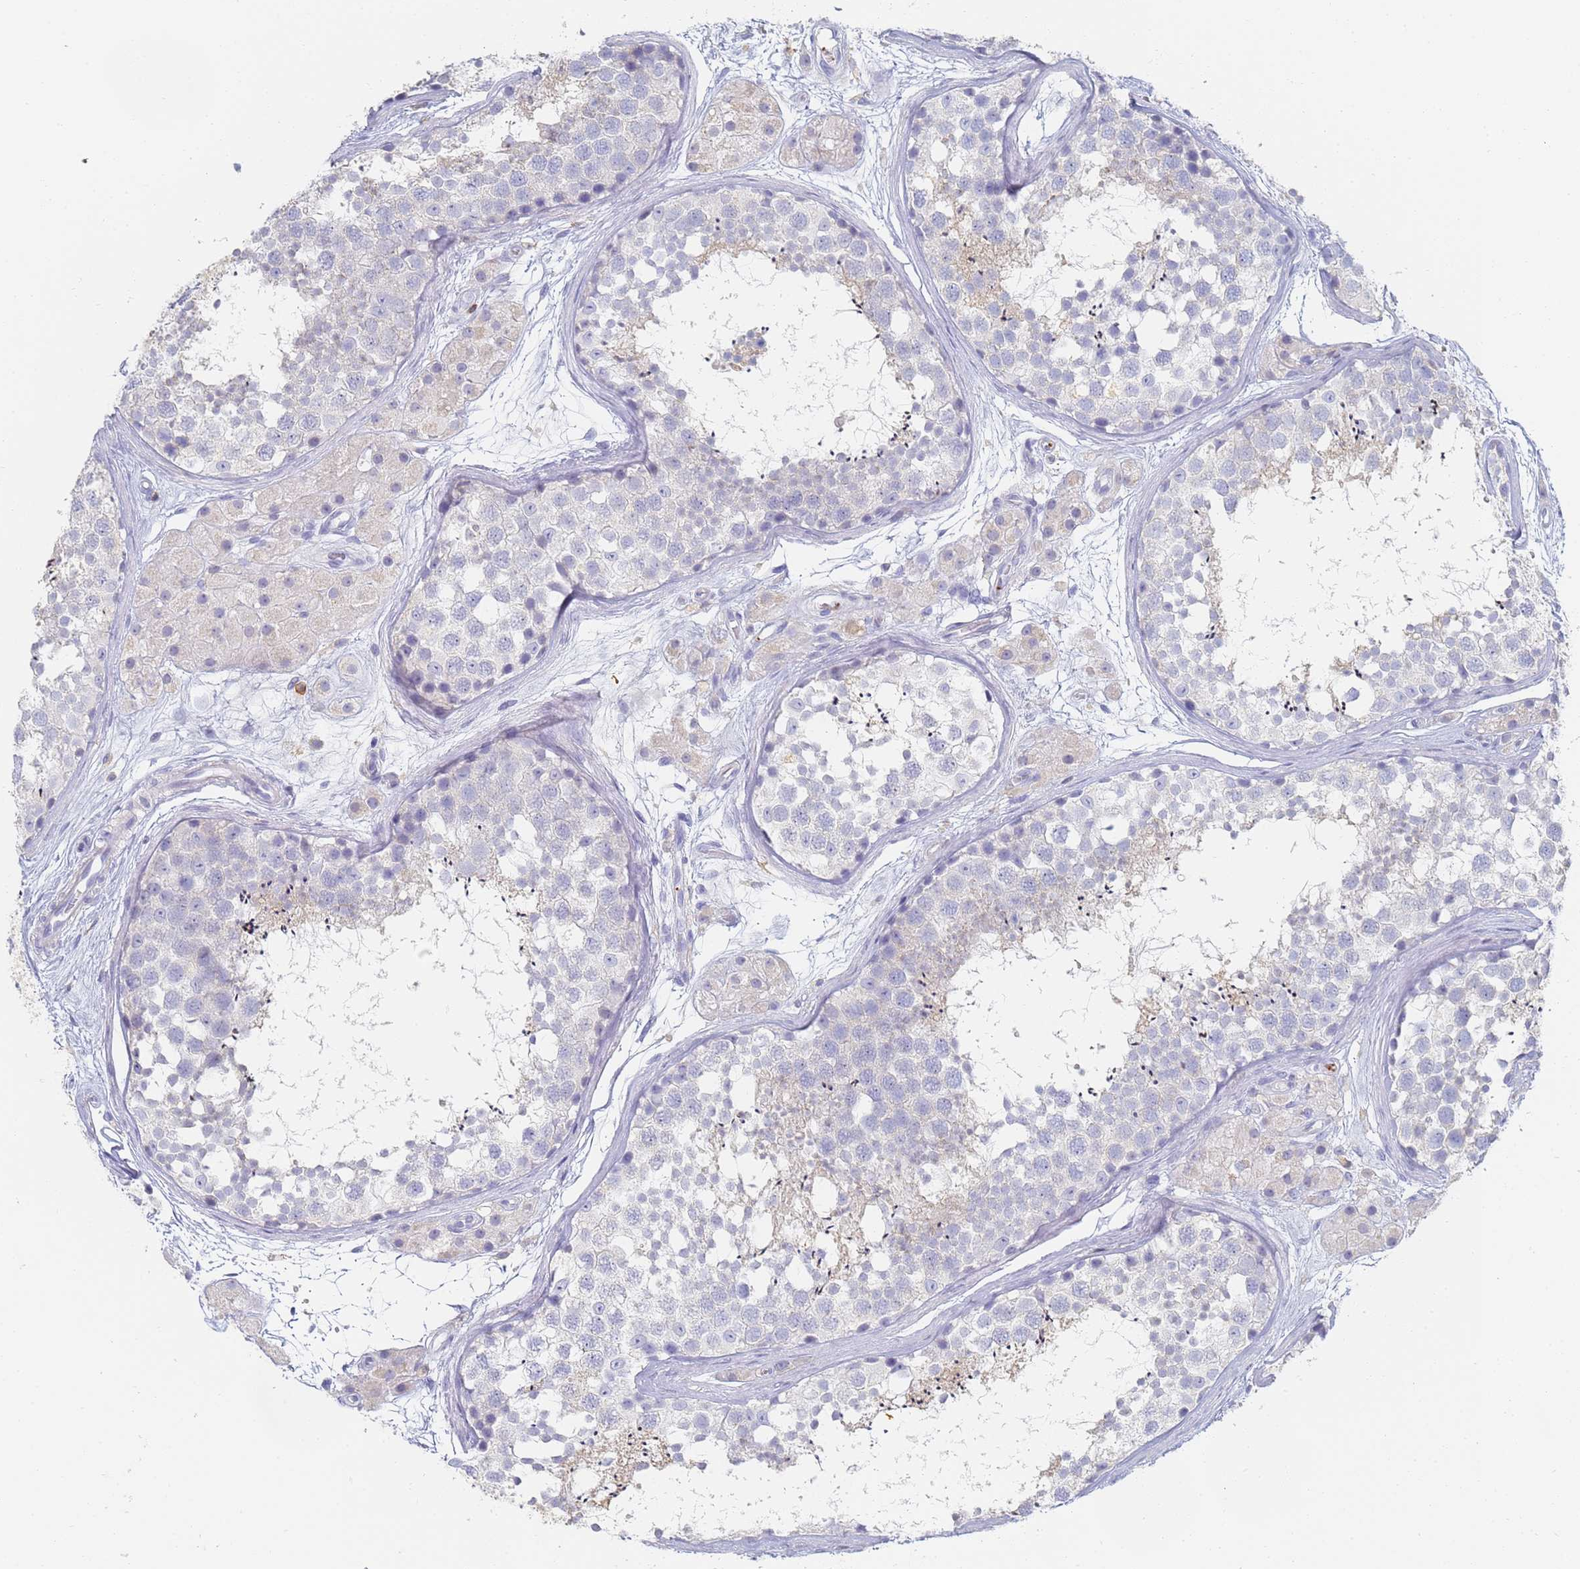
{"staining": {"intensity": "negative", "quantity": "none", "location": "none"}, "tissue": "testis", "cell_type": "Cells in seminiferous ducts", "image_type": "normal", "snomed": [{"axis": "morphology", "description": "Normal tissue, NOS"}, {"axis": "topography", "description": "Testis"}], "caption": "Protein analysis of benign testis reveals no significant positivity in cells in seminiferous ducts.", "gene": "BIN2", "patient": {"sex": "male", "age": 56}}